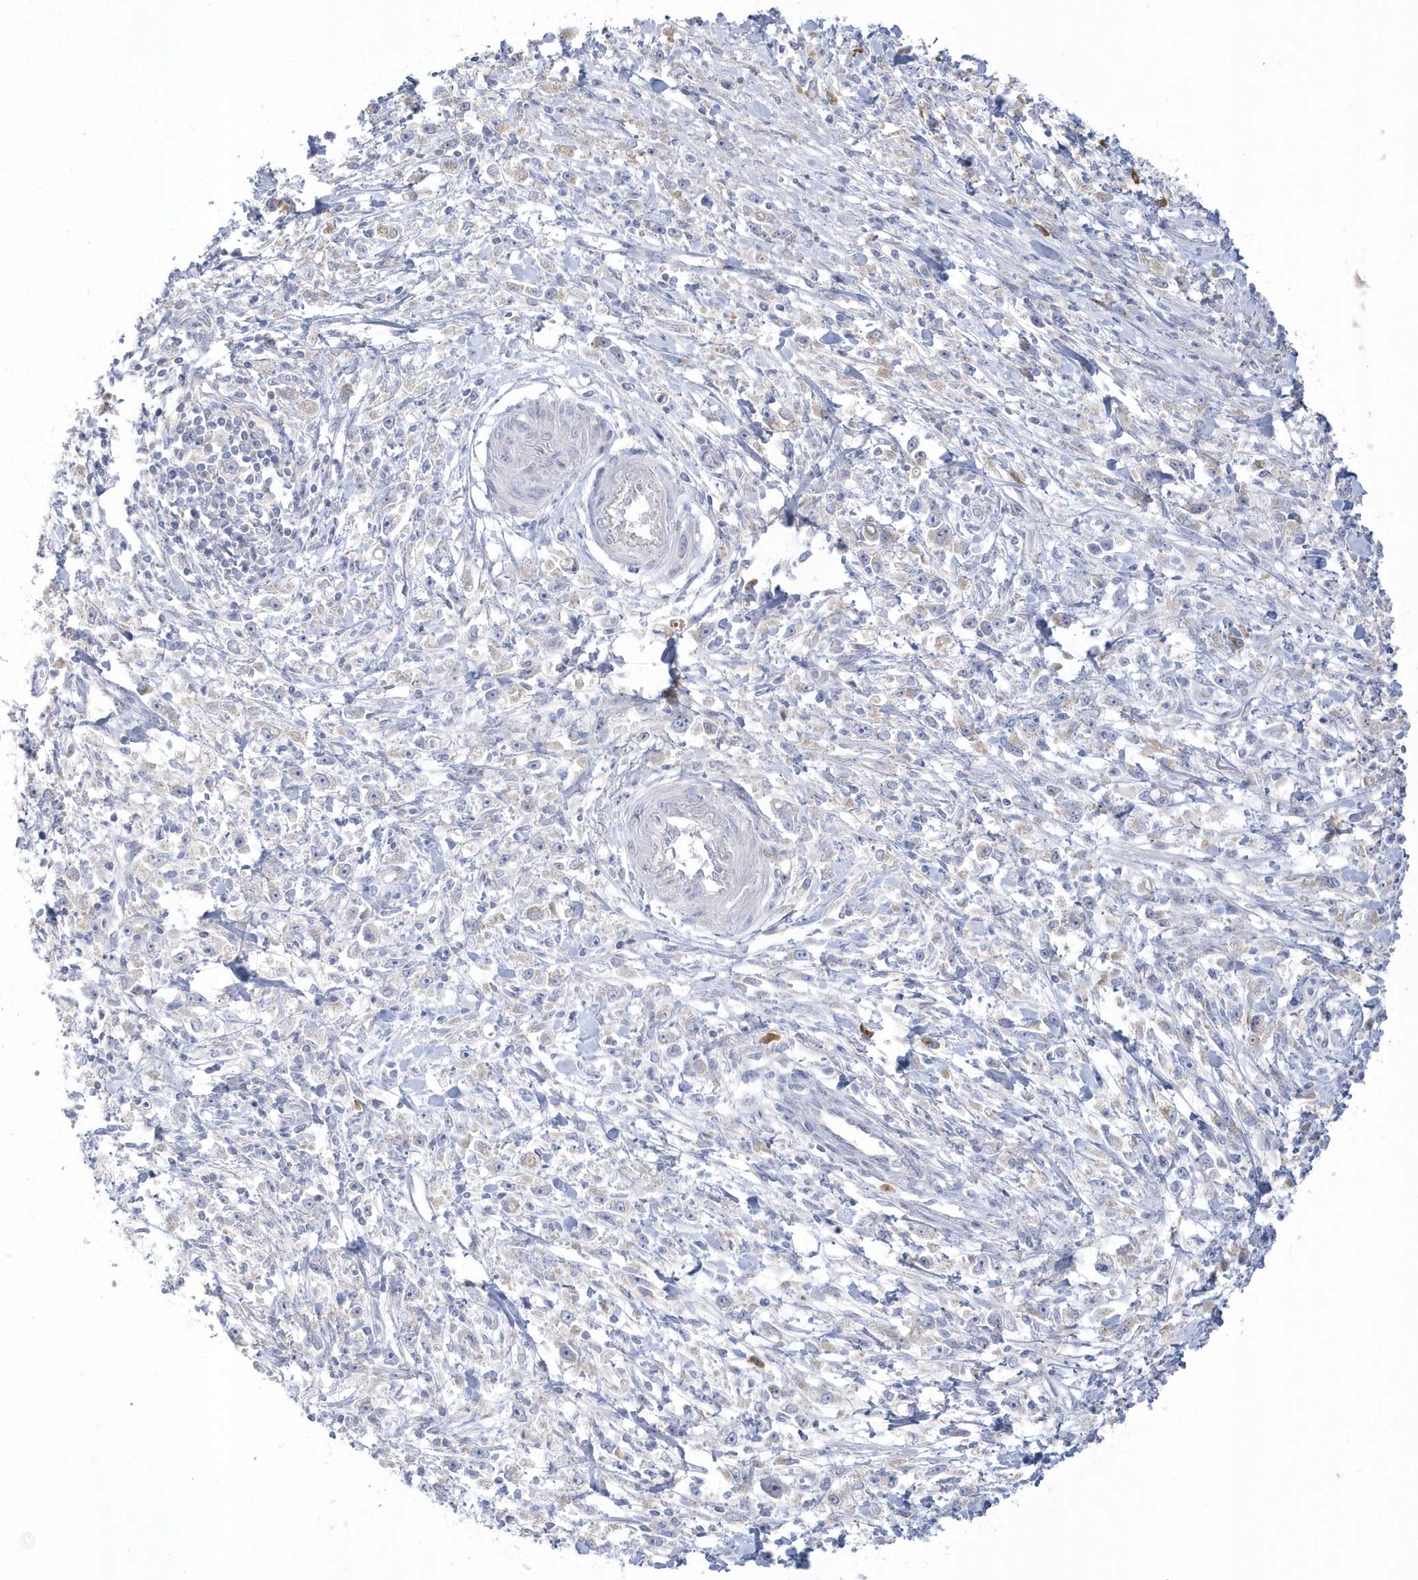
{"staining": {"intensity": "negative", "quantity": "none", "location": "none"}, "tissue": "stomach cancer", "cell_type": "Tumor cells", "image_type": "cancer", "snomed": [{"axis": "morphology", "description": "Adenocarcinoma, NOS"}, {"axis": "topography", "description": "Stomach"}], "caption": "Immunohistochemistry (IHC) histopathology image of neoplastic tissue: stomach cancer stained with DAB reveals no significant protein staining in tumor cells.", "gene": "SEMA3D", "patient": {"sex": "female", "age": 59}}